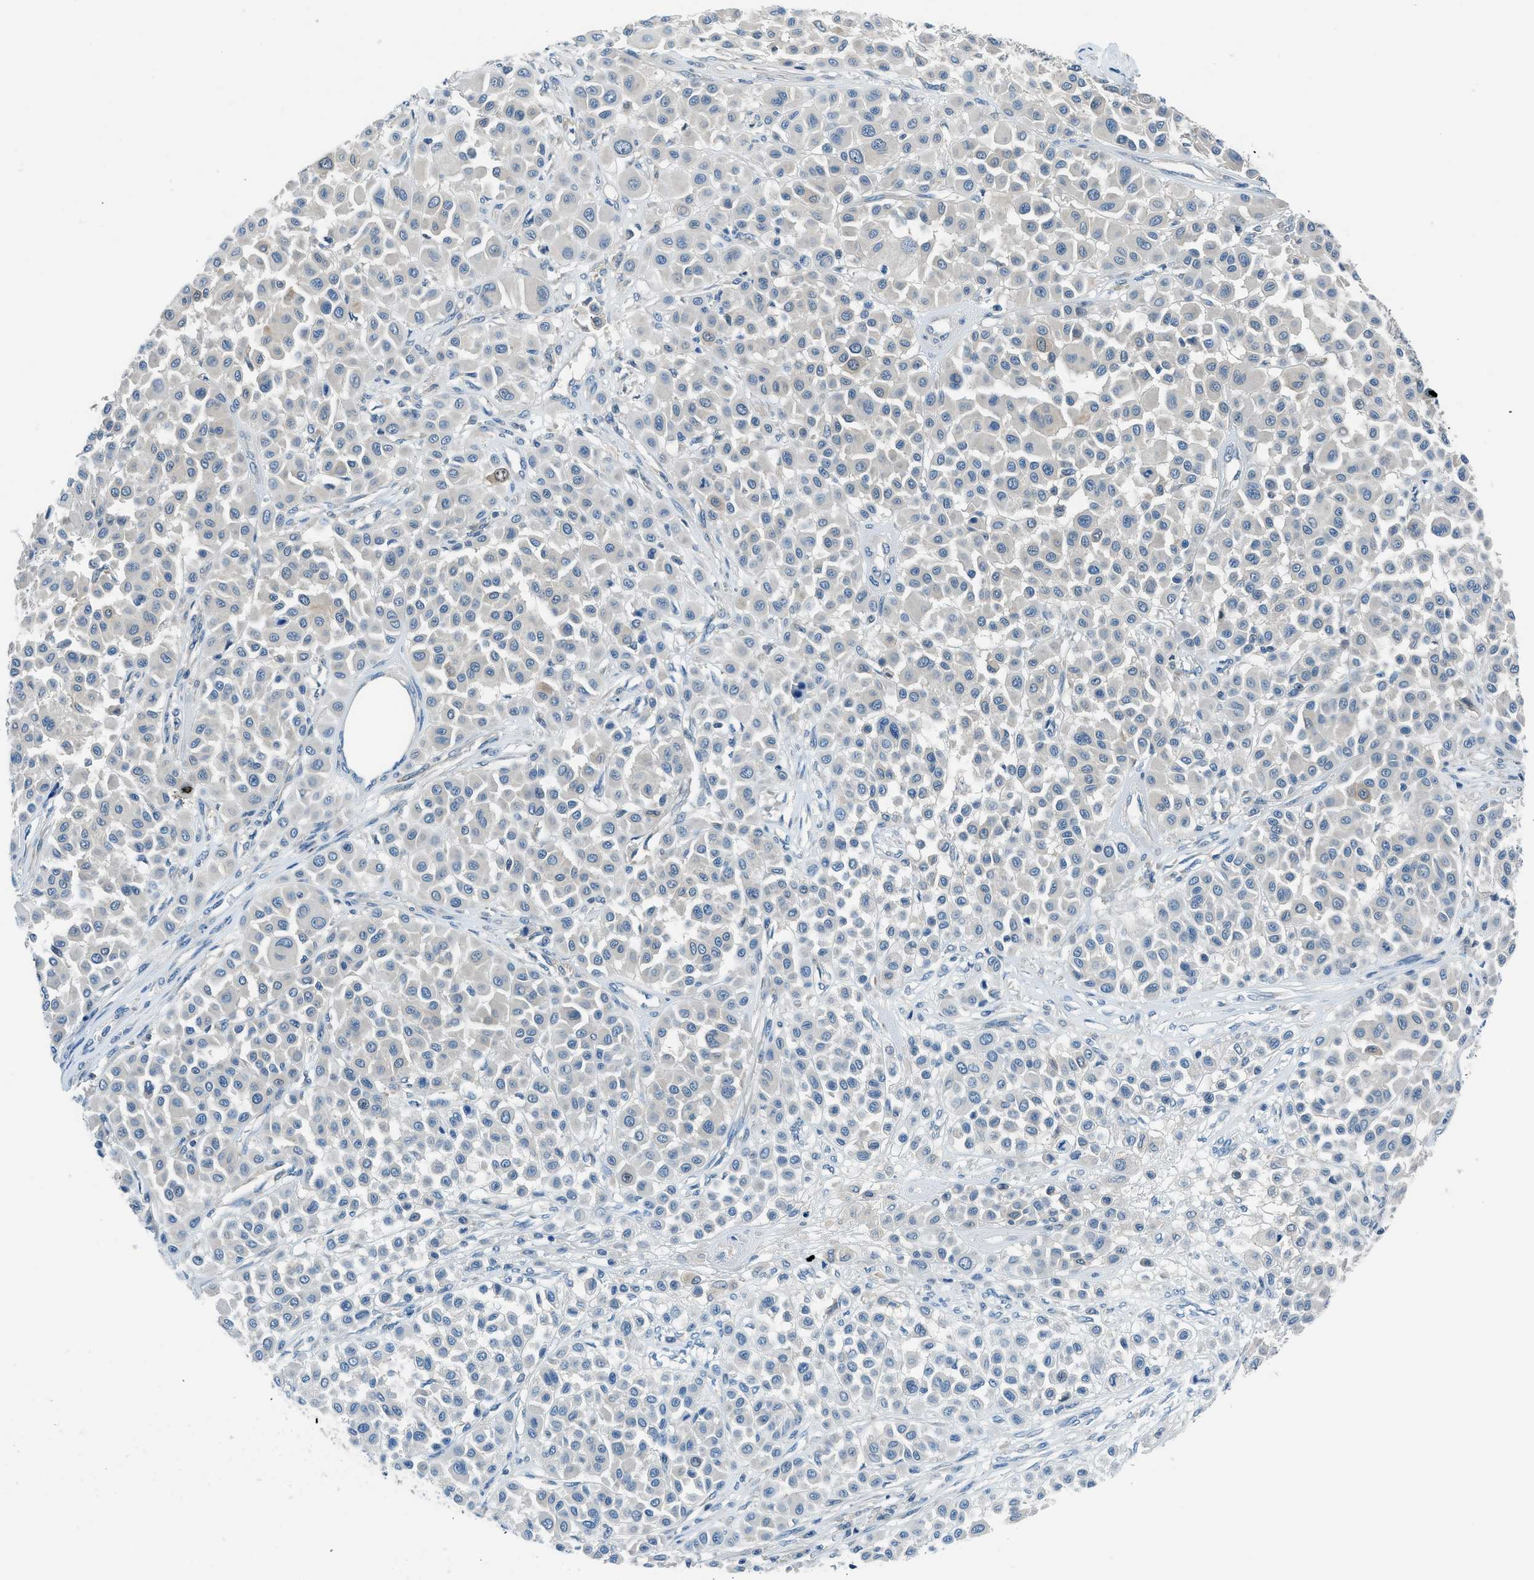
{"staining": {"intensity": "negative", "quantity": "none", "location": "none"}, "tissue": "melanoma", "cell_type": "Tumor cells", "image_type": "cancer", "snomed": [{"axis": "morphology", "description": "Malignant melanoma, Metastatic site"}, {"axis": "topography", "description": "Soft tissue"}], "caption": "This image is of melanoma stained with immunohistochemistry to label a protein in brown with the nuclei are counter-stained blue. There is no positivity in tumor cells. (DAB immunohistochemistry (IHC), high magnification).", "gene": "ACP1", "patient": {"sex": "male", "age": 41}}